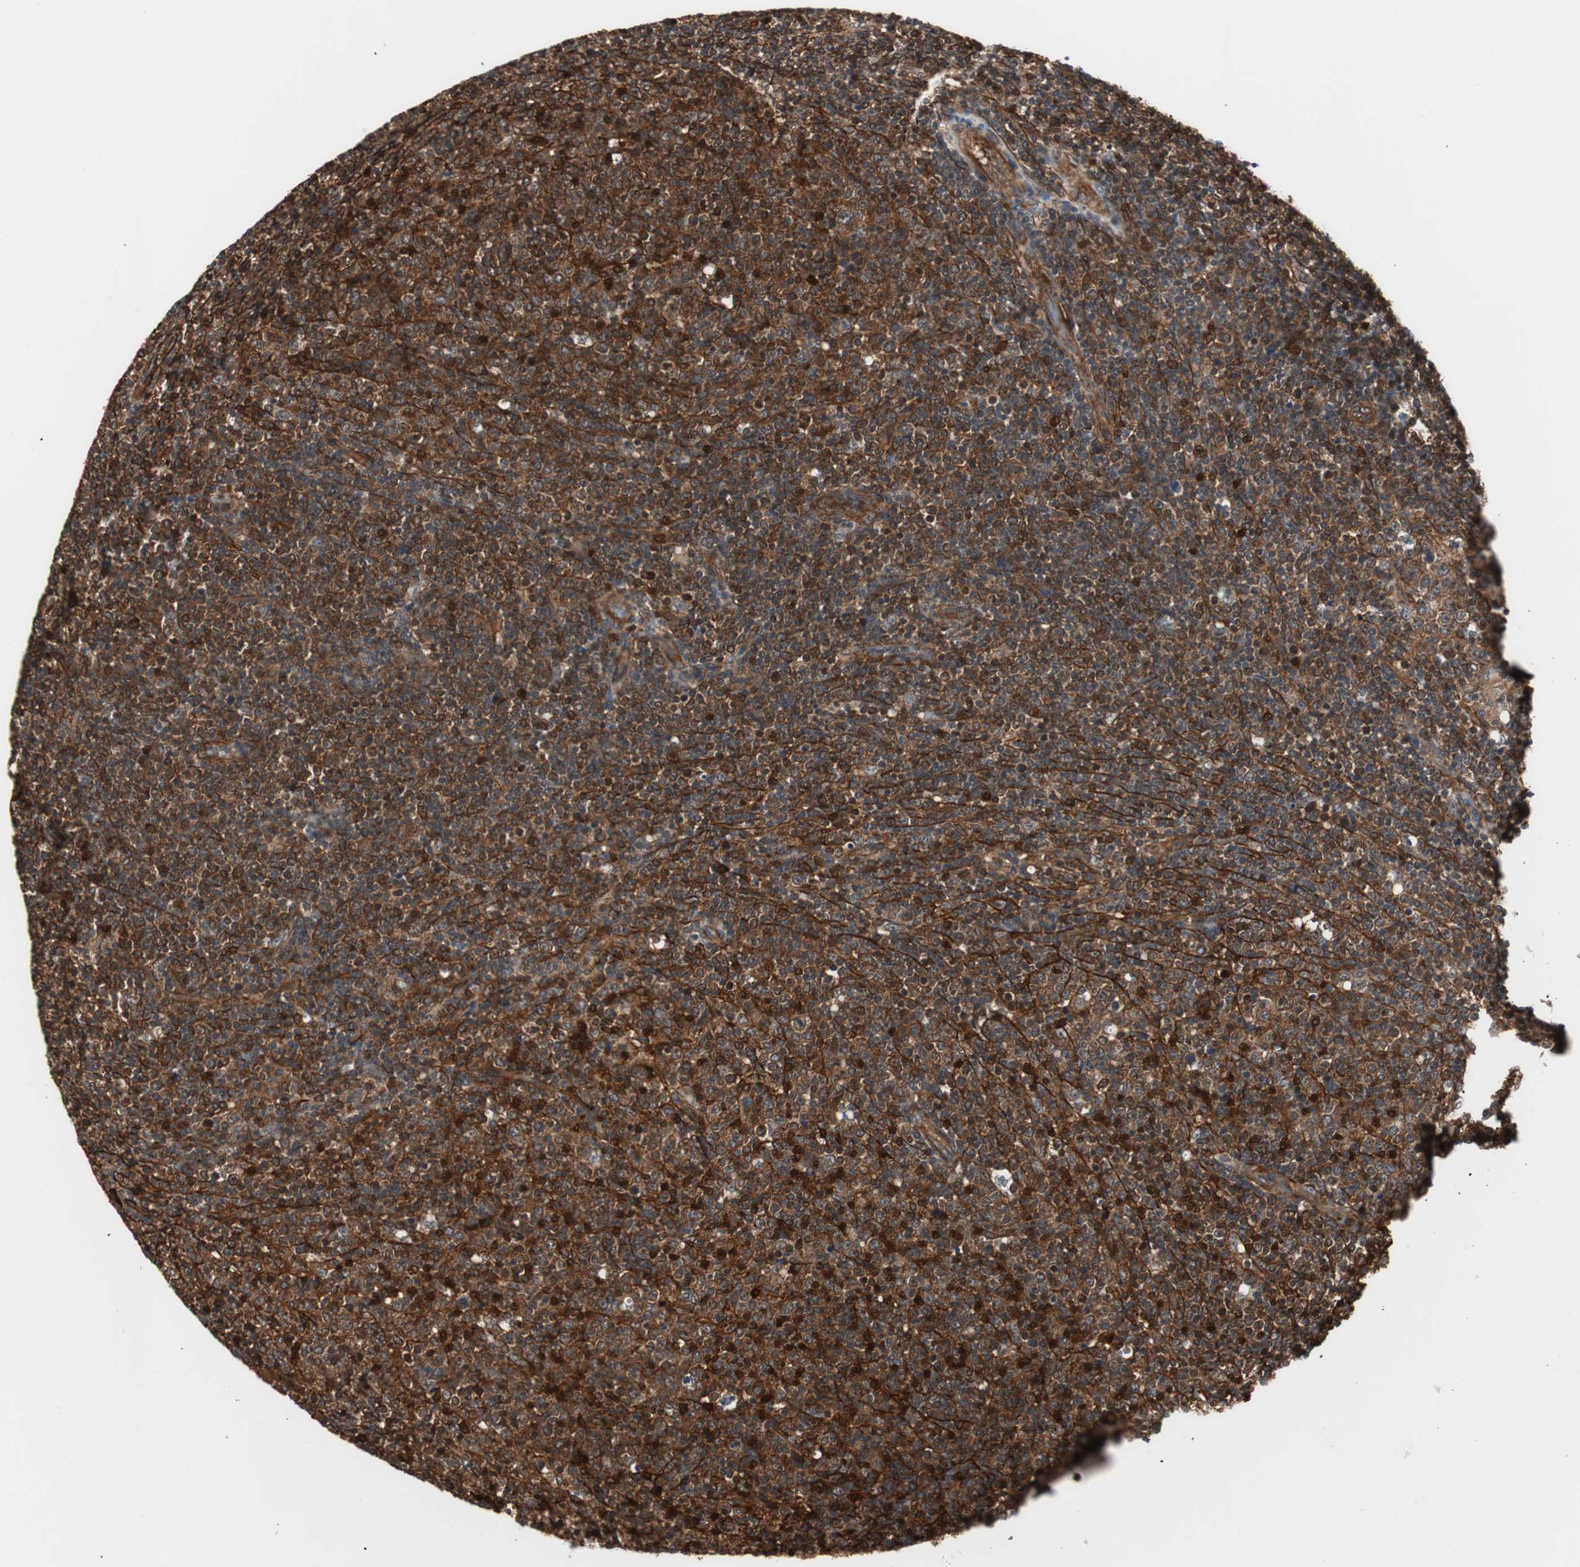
{"staining": {"intensity": "strong", "quantity": ">75%", "location": "cytoplasmic/membranous,nuclear"}, "tissue": "lymphoma", "cell_type": "Tumor cells", "image_type": "cancer", "snomed": [{"axis": "morphology", "description": "Malignant lymphoma, non-Hodgkin's type, Low grade"}, {"axis": "topography", "description": "Lymph node"}], "caption": "IHC image of lymphoma stained for a protein (brown), which demonstrates high levels of strong cytoplasmic/membranous and nuclear positivity in approximately >75% of tumor cells.", "gene": "PTPN11", "patient": {"sex": "male", "age": 70}}